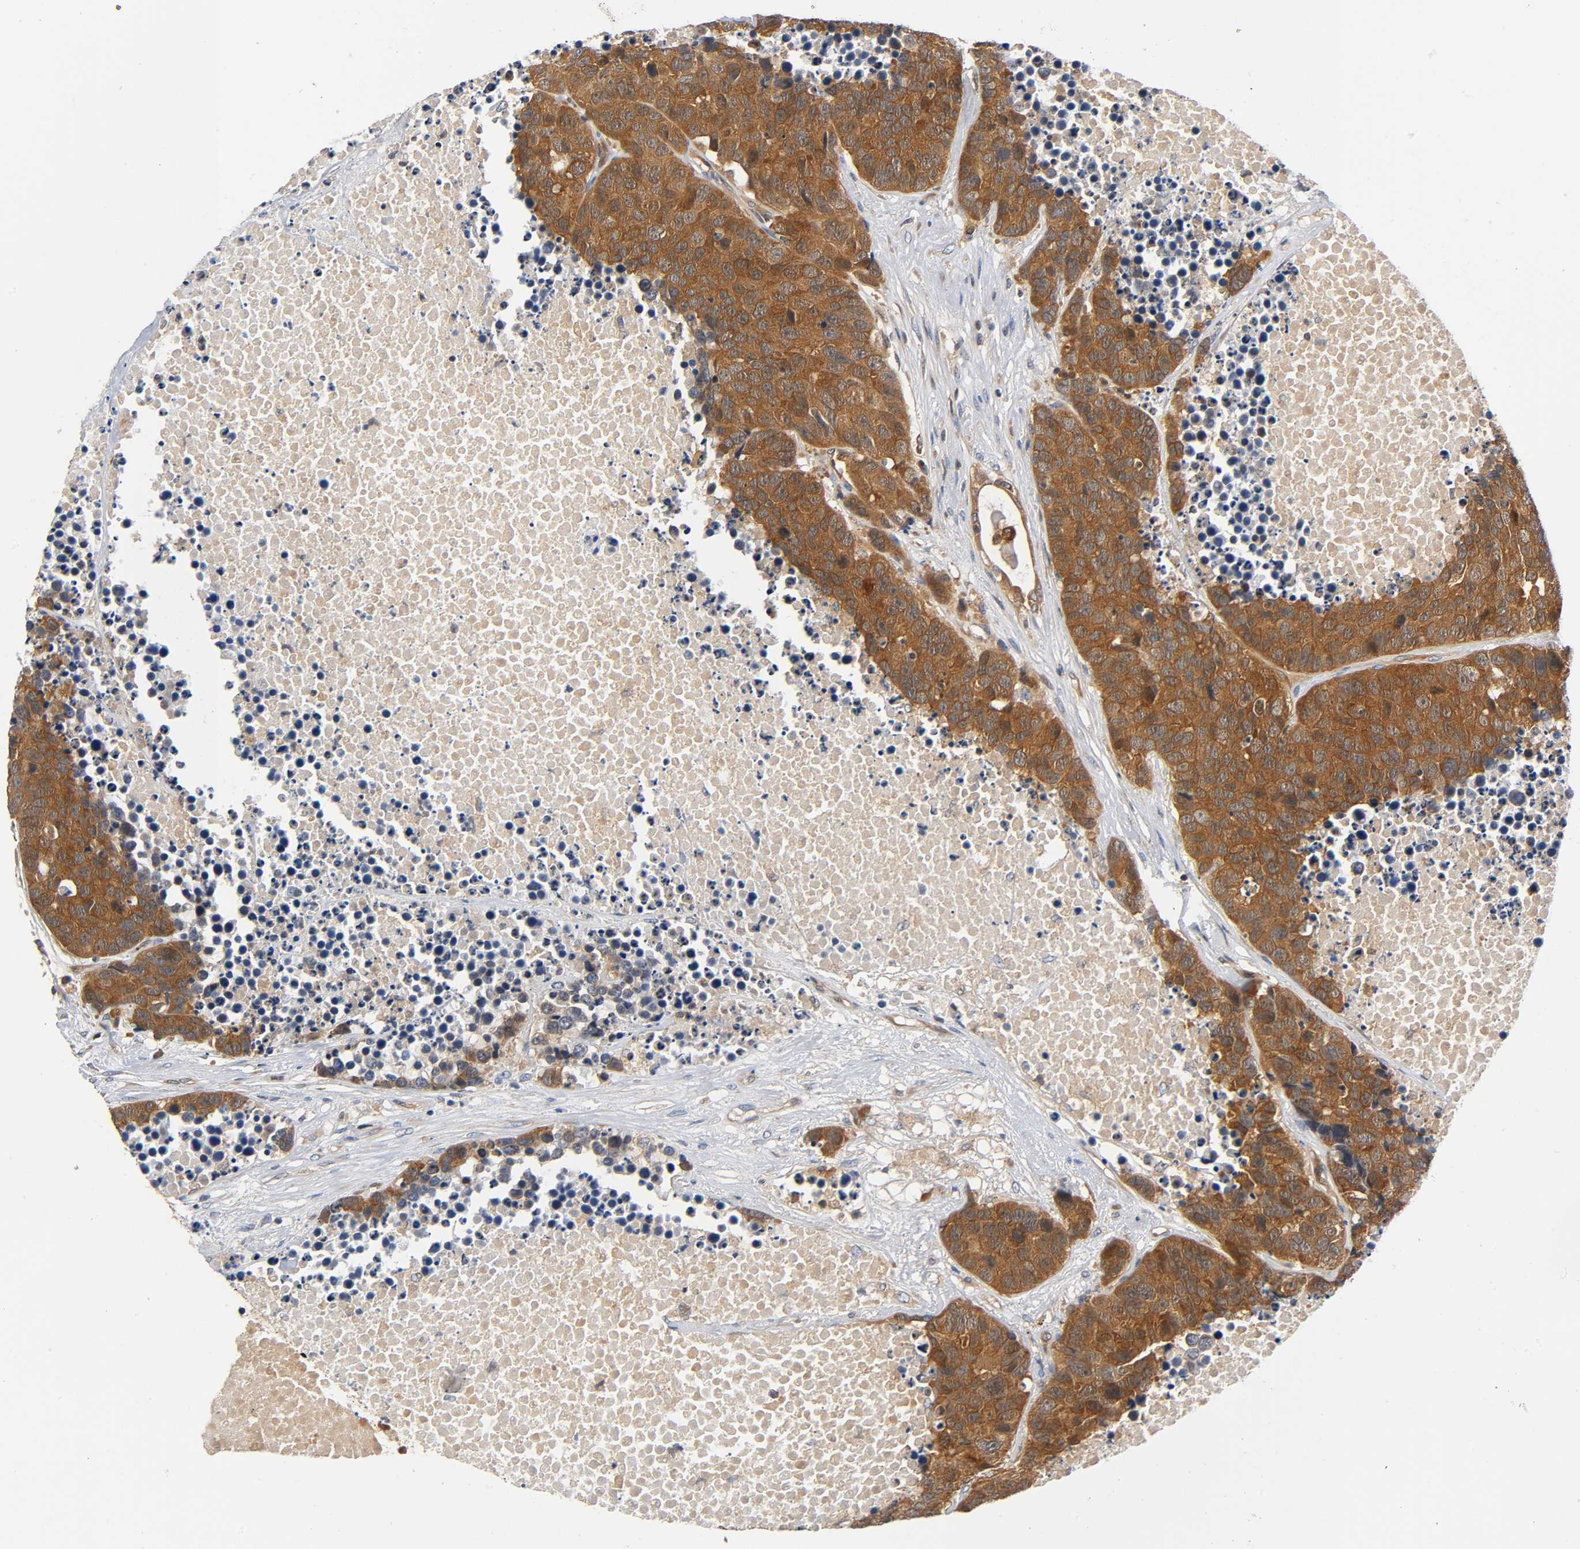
{"staining": {"intensity": "strong", "quantity": ">75%", "location": "cytoplasmic/membranous"}, "tissue": "carcinoid", "cell_type": "Tumor cells", "image_type": "cancer", "snomed": [{"axis": "morphology", "description": "Carcinoid, malignant, NOS"}, {"axis": "topography", "description": "Lung"}], "caption": "IHC image of human carcinoid (malignant) stained for a protein (brown), which exhibits high levels of strong cytoplasmic/membranous positivity in approximately >75% of tumor cells.", "gene": "PRKAB1", "patient": {"sex": "male", "age": 60}}